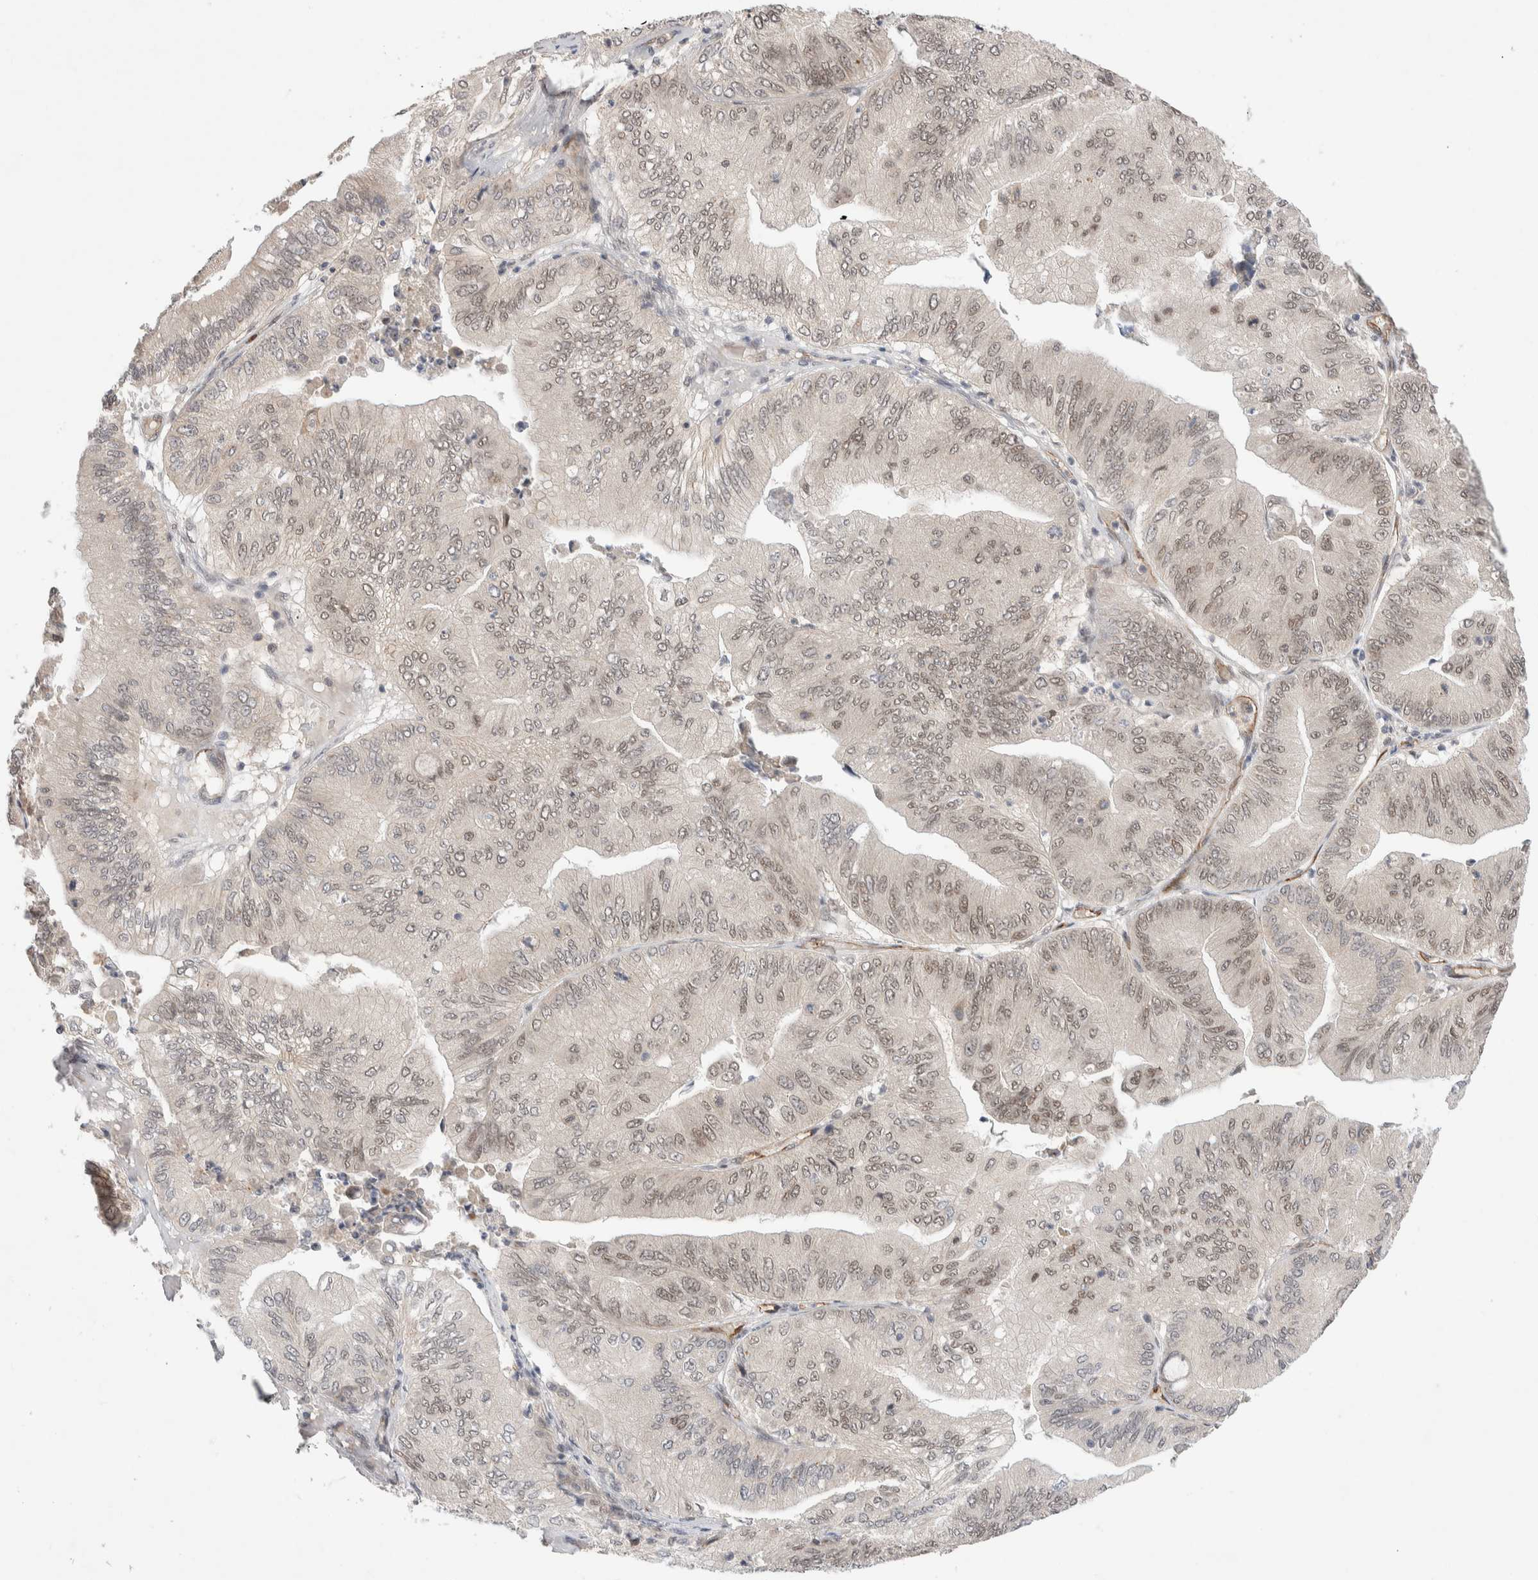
{"staining": {"intensity": "weak", "quantity": "<25%", "location": "nuclear"}, "tissue": "ovarian cancer", "cell_type": "Tumor cells", "image_type": "cancer", "snomed": [{"axis": "morphology", "description": "Cystadenocarcinoma, mucinous, NOS"}, {"axis": "topography", "description": "Ovary"}], "caption": "Histopathology image shows no significant protein staining in tumor cells of mucinous cystadenocarcinoma (ovarian).", "gene": "ZNF704", "patient": {"sex": "female", "age": 61}}